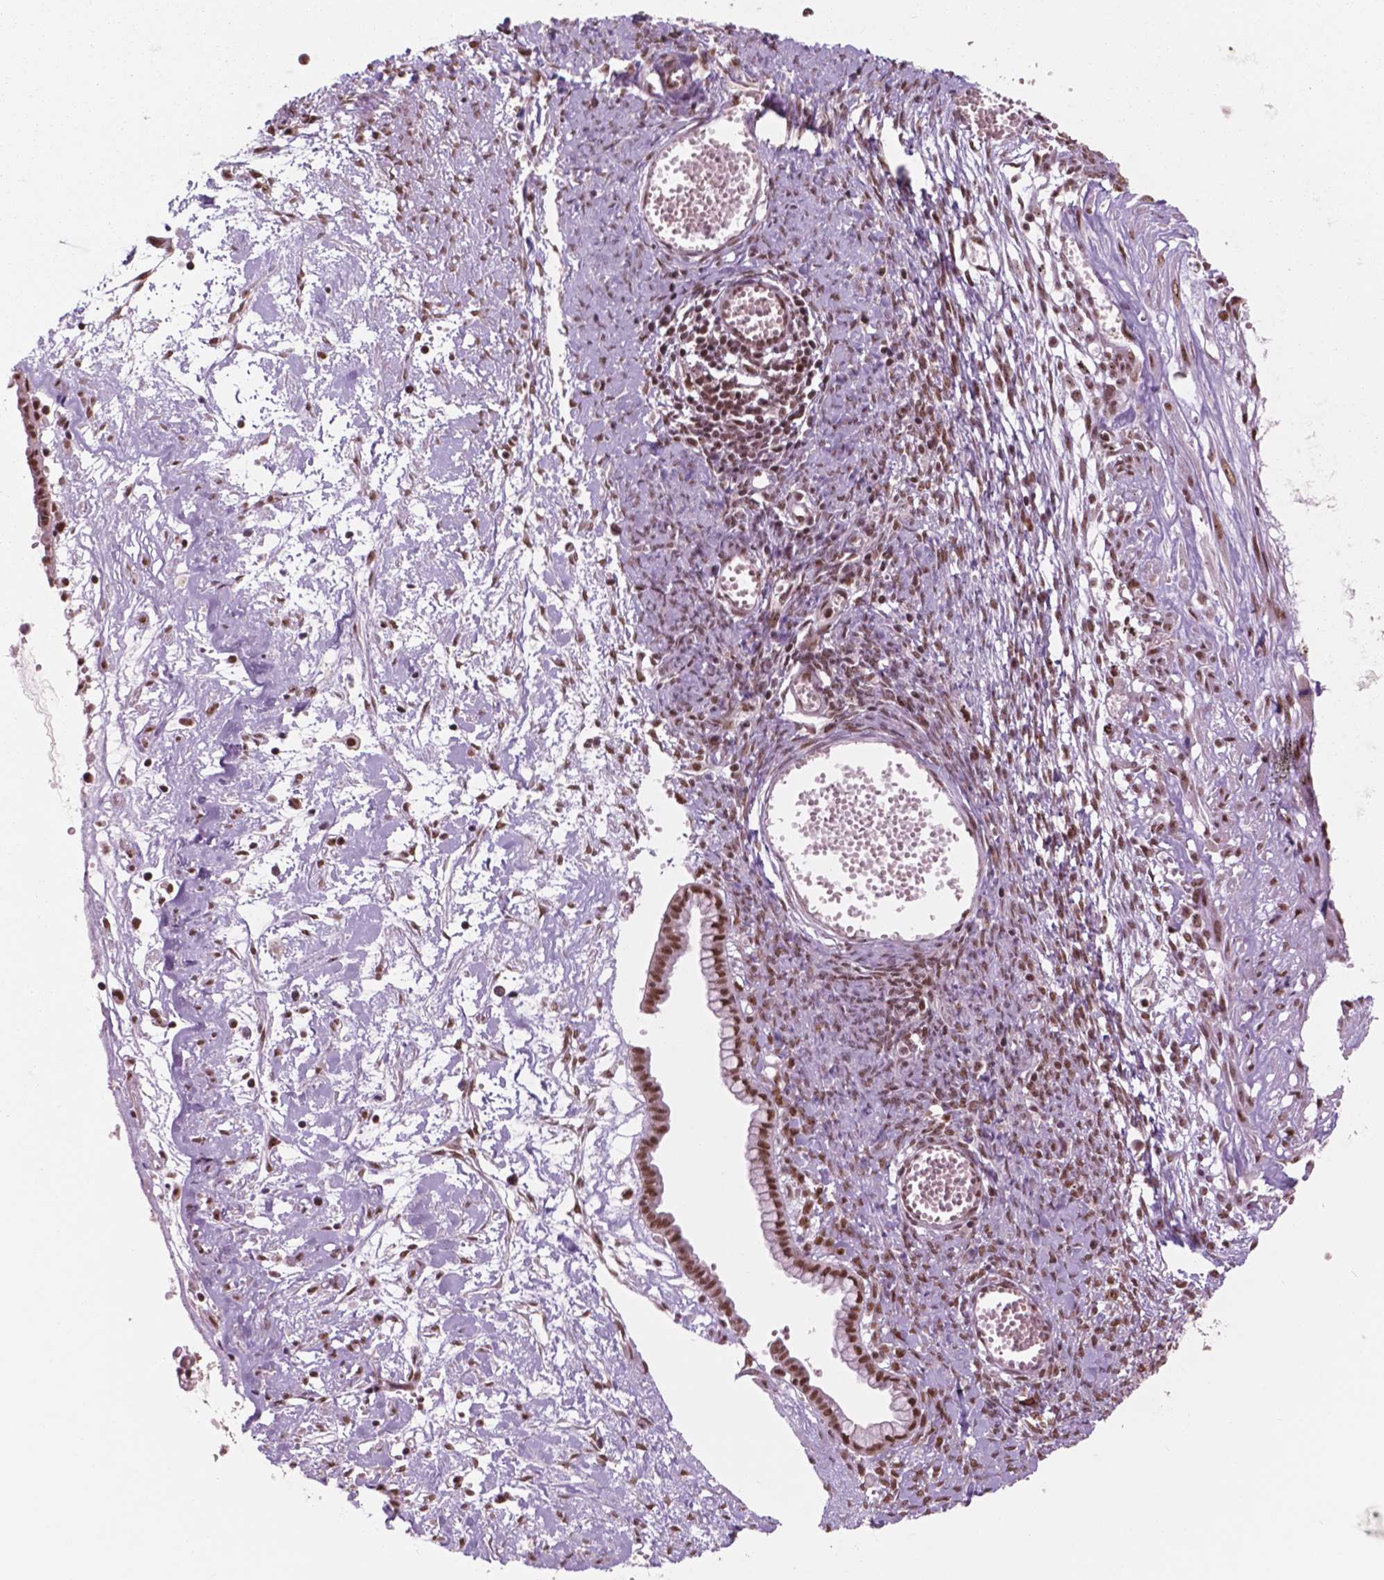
{"staining": {"intensity": "moderate", "quantity": ">75%", "location": "nuclear"}, "tissue": "ovarian cancer", "cell_type": "Tumor cells", "image_type": "cancer", "snomed": [{"axis": "morphology", "description": "Cystadenocarcinoma, mucinous, NOS"}, {"axis": "topography", "description": "Ovary"}], "caption": "The histopathology image exhibits immunohistochemical staining of ovarian cancer. There is moderate nuclear staining is identified in approximately >75% of tumor cells.", "gene": "POLR2E", "patient": {"sex": "female", "age": 67}}